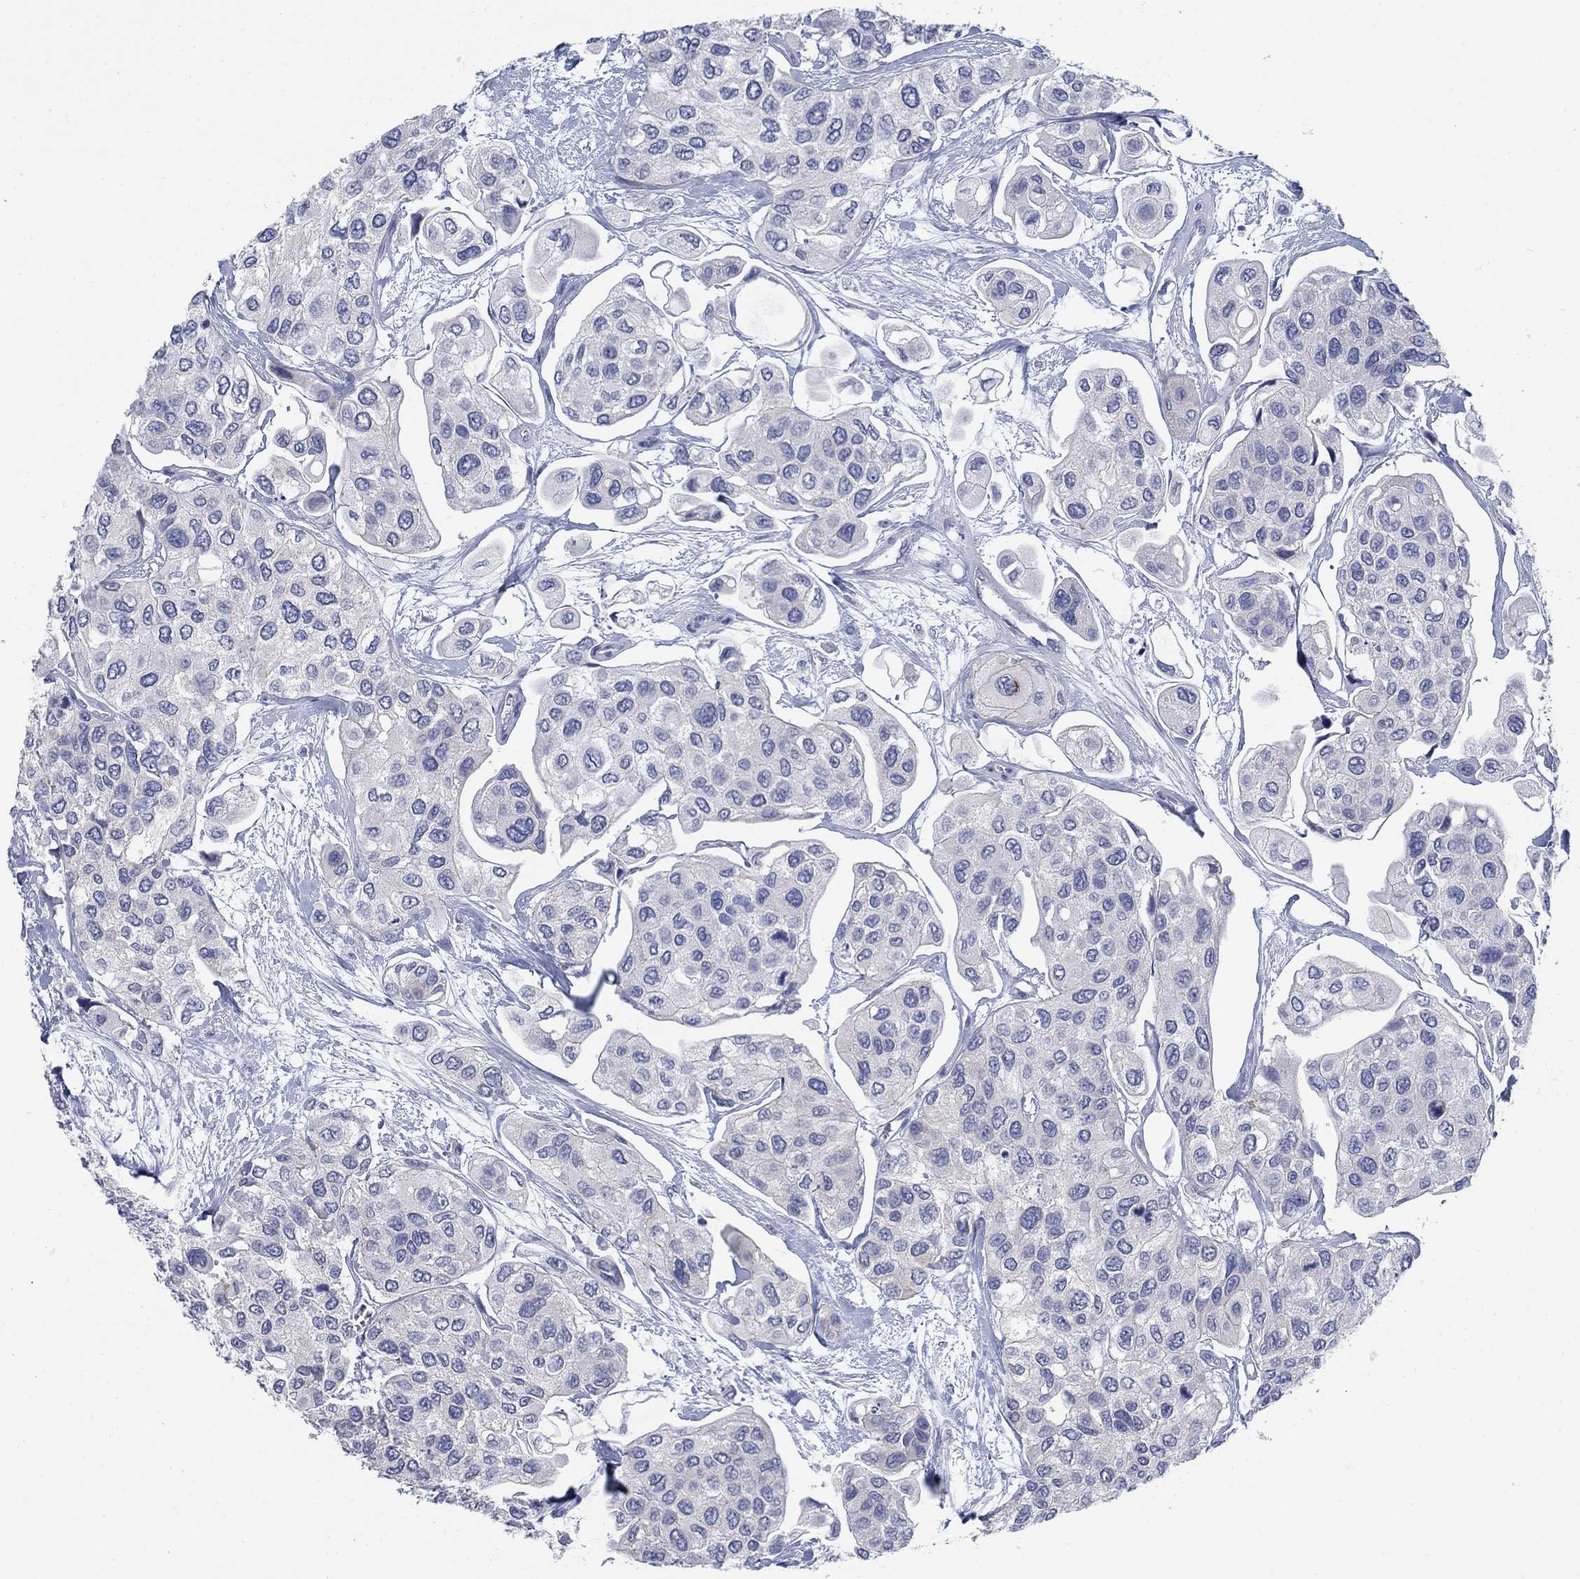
{"staining": {"intensity": "negative", "quantity": "none", "location": "none"}, "tissue": "urothelial cancer", "cell_type": "Tumor cells", "image_type": "cancer", "snomed": [{"axis": "morphology", "description": "Urothelial carcinoma, High grade"}, {"axis": "topography", "description": "Urinary bladder"}], "caption": "The micrograph demonstrates no staining of tumor cells in urothelial cancer.", "gene": "DNER", "patient": {"sex": "male", "age": 77}}